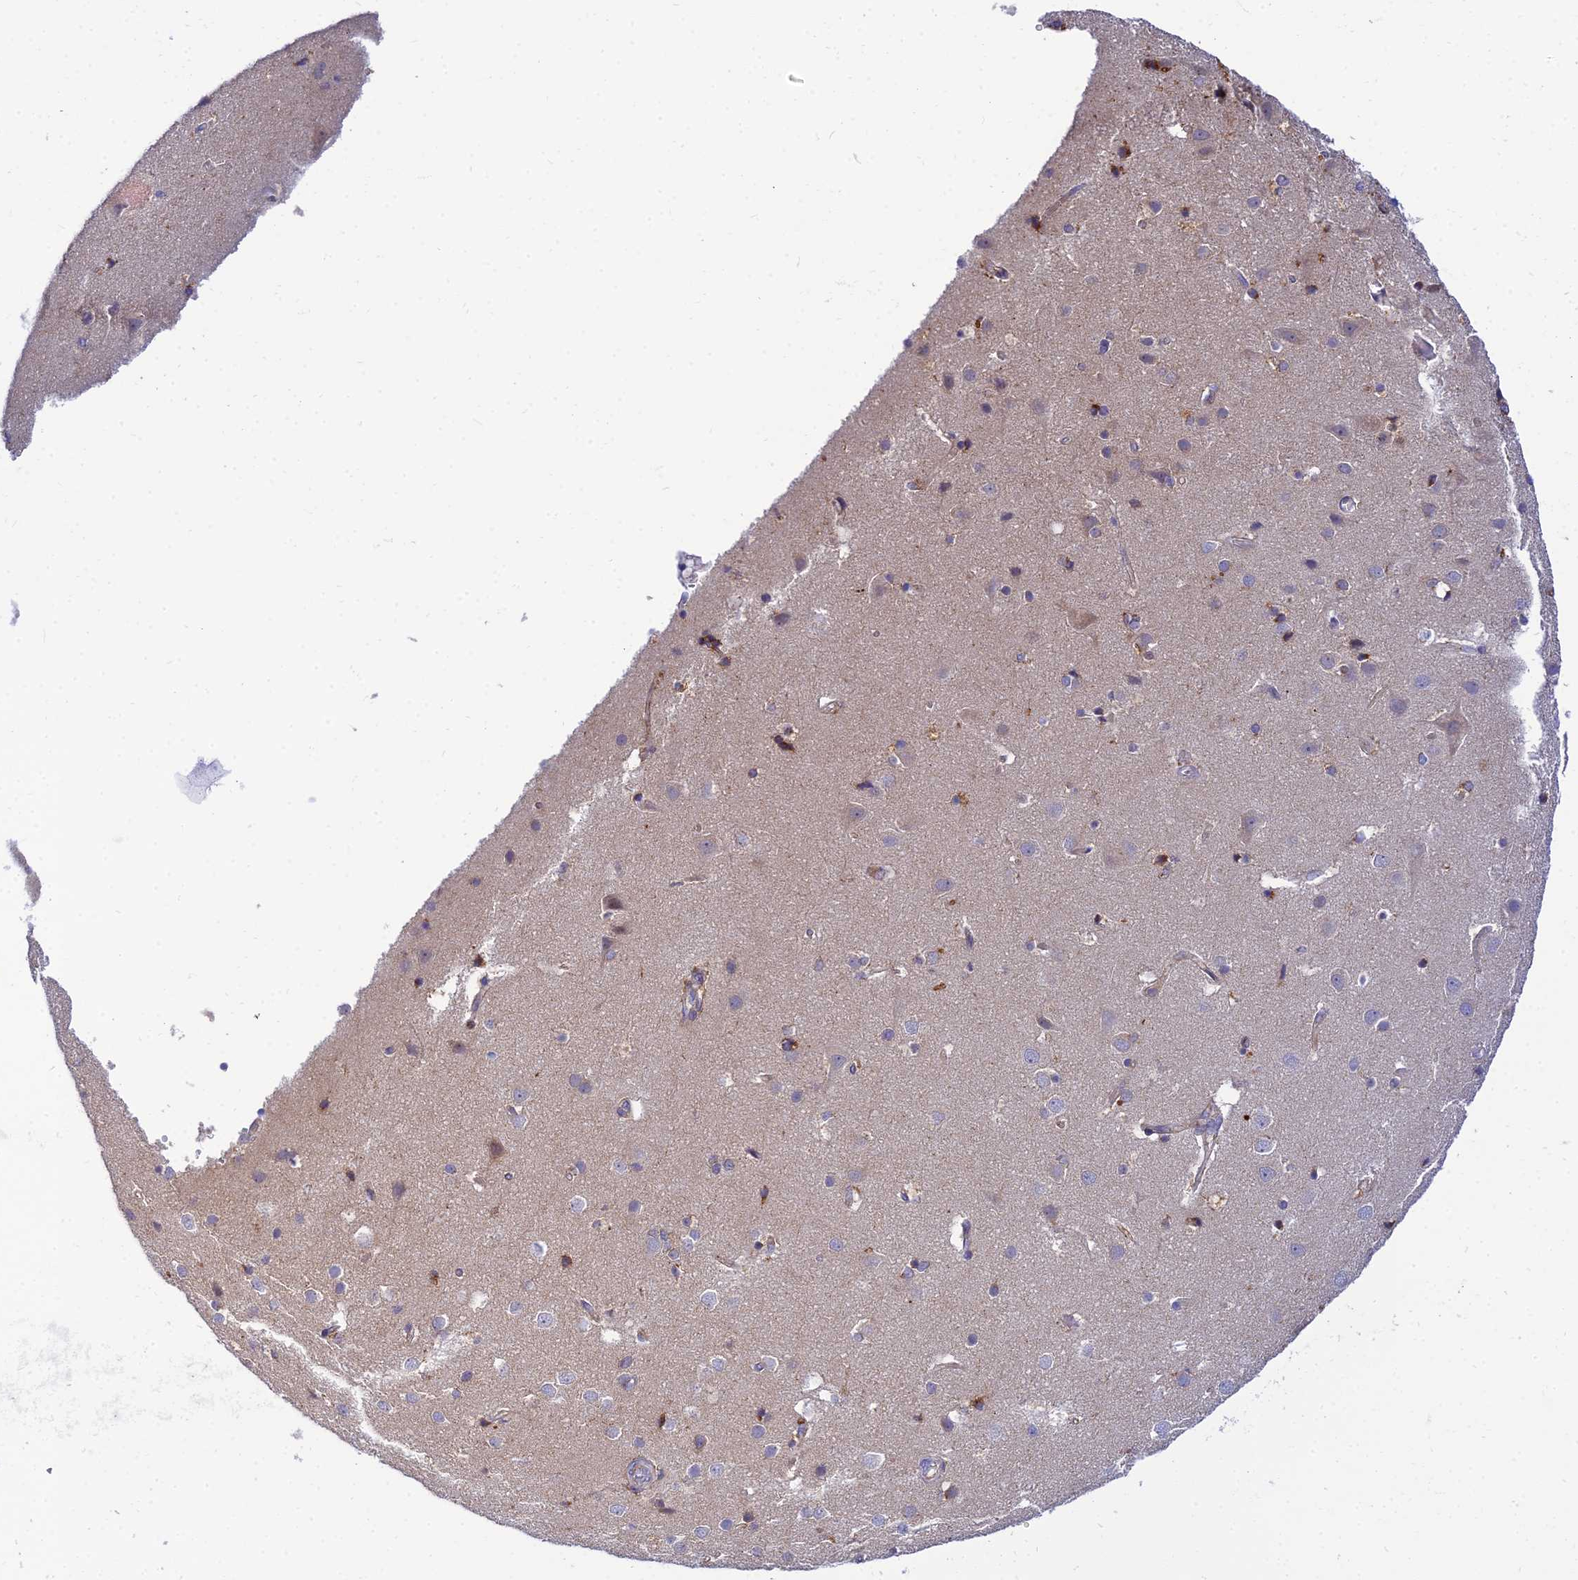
{"staining": {"intensity": "weak", "quantity": "<25%", "location": "cytoplasmic/membranous"}, "tissue": "cerebral cortex", "cell_type": "Endothelial cells", "image_type": "normal", "snomed": [{"axis": "morphology", "description": "Normal tissue, NOS"}, {"axis": "topography", "description": "Cerebral cortex"}], "caption": "Immunohistochemical staining of benign human cerebral cortex reveals no significant expression in endothelial cells. Nuclei are stained in blue.", "gene": "ARL8A", "patient": {"sex": "male", "age": 54}}